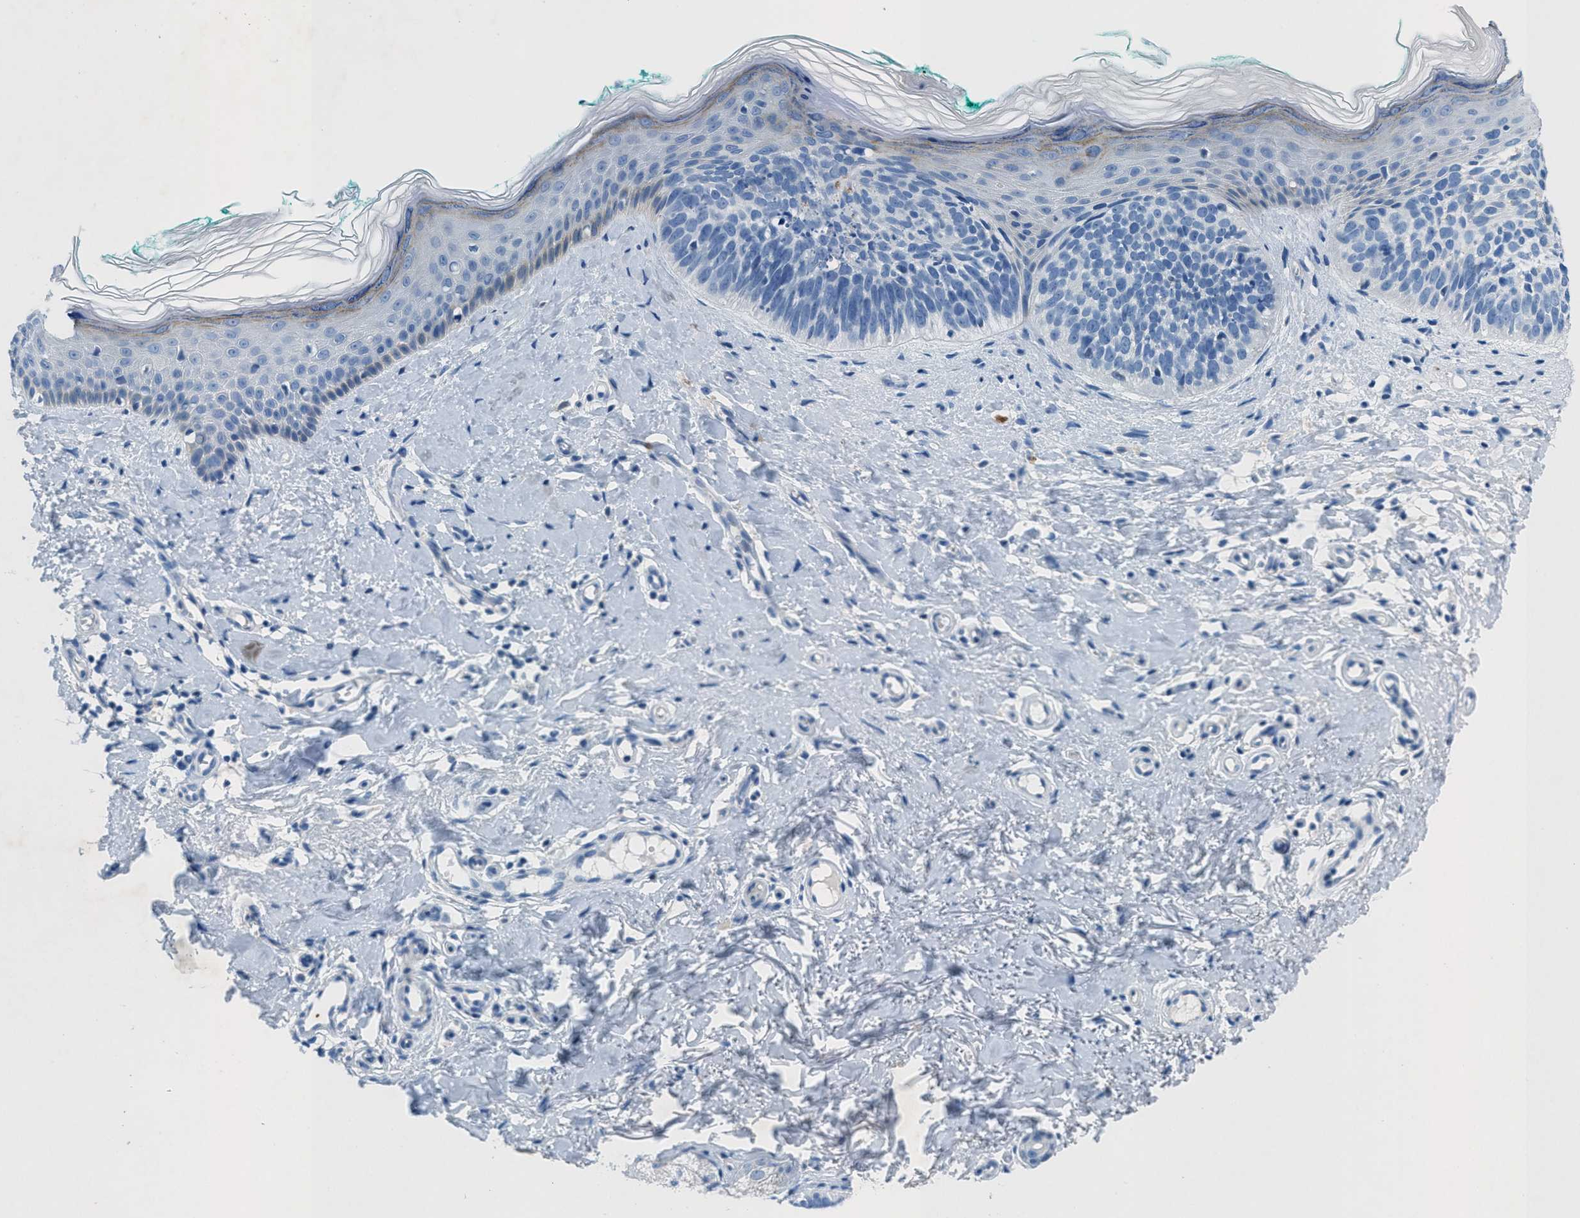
{"staining": {"intensity": "negative", "quantity": "none", "location": "none"}, "tissue": "skin cancer", "cell_type": "Tumor cells", "image_type": "cancer", "snomed": [{"axis": "morphology", "description": "Basal cell carcinoma"}, {"axis": "topography", "description": "Skin"}], "caption": "Immunohistochemistry of basal cell carcinoma (skin) demonstrates no positivity in tumor cells.", "gene": "GALNT17", "patient": {"sex": "male", "age": 48}}